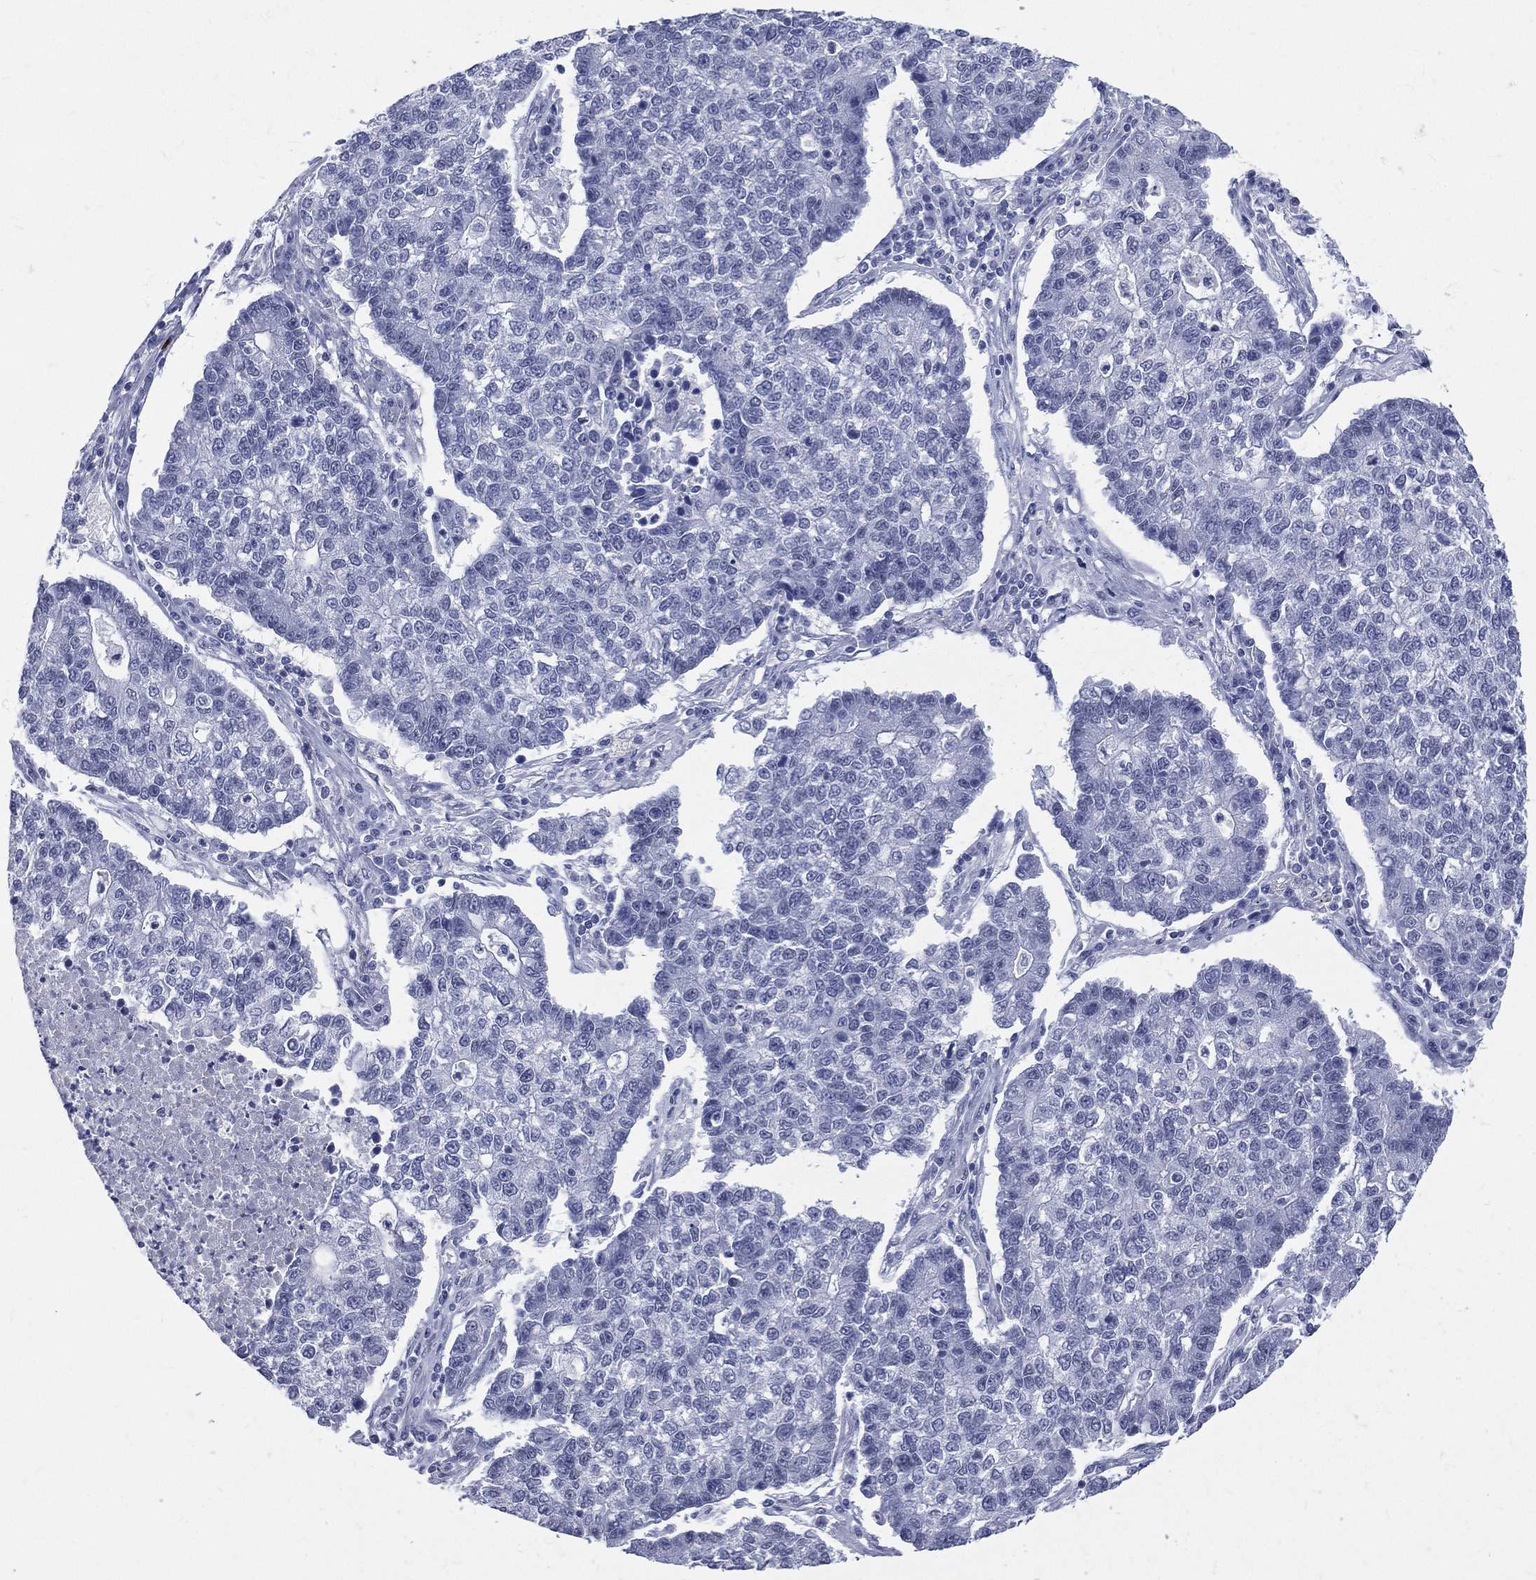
{"staining": {"intensity": "negative", "quantity": "none", "location": "none"}, "tissue": "lung cancer", "cell_type": "Tumor cells", "image_type": "cancer", "snomed": [{"axis": "morphology", "description": "Adenocarcinoma, NOS"}, {"axis": "topography", "description": "Lung"}], "caption": "A photomicrograph of adenocarcinoma (lung) stained for a protein reveals no brown staining in tumor cells. The staining was performed using DAB to visualize the protein expression in brown, while the nuclei were stained in blue with hematoxylin (Magnification: 20x).", "gene": "MLLT10", "patient": {"sex": "male", "age": 57}}